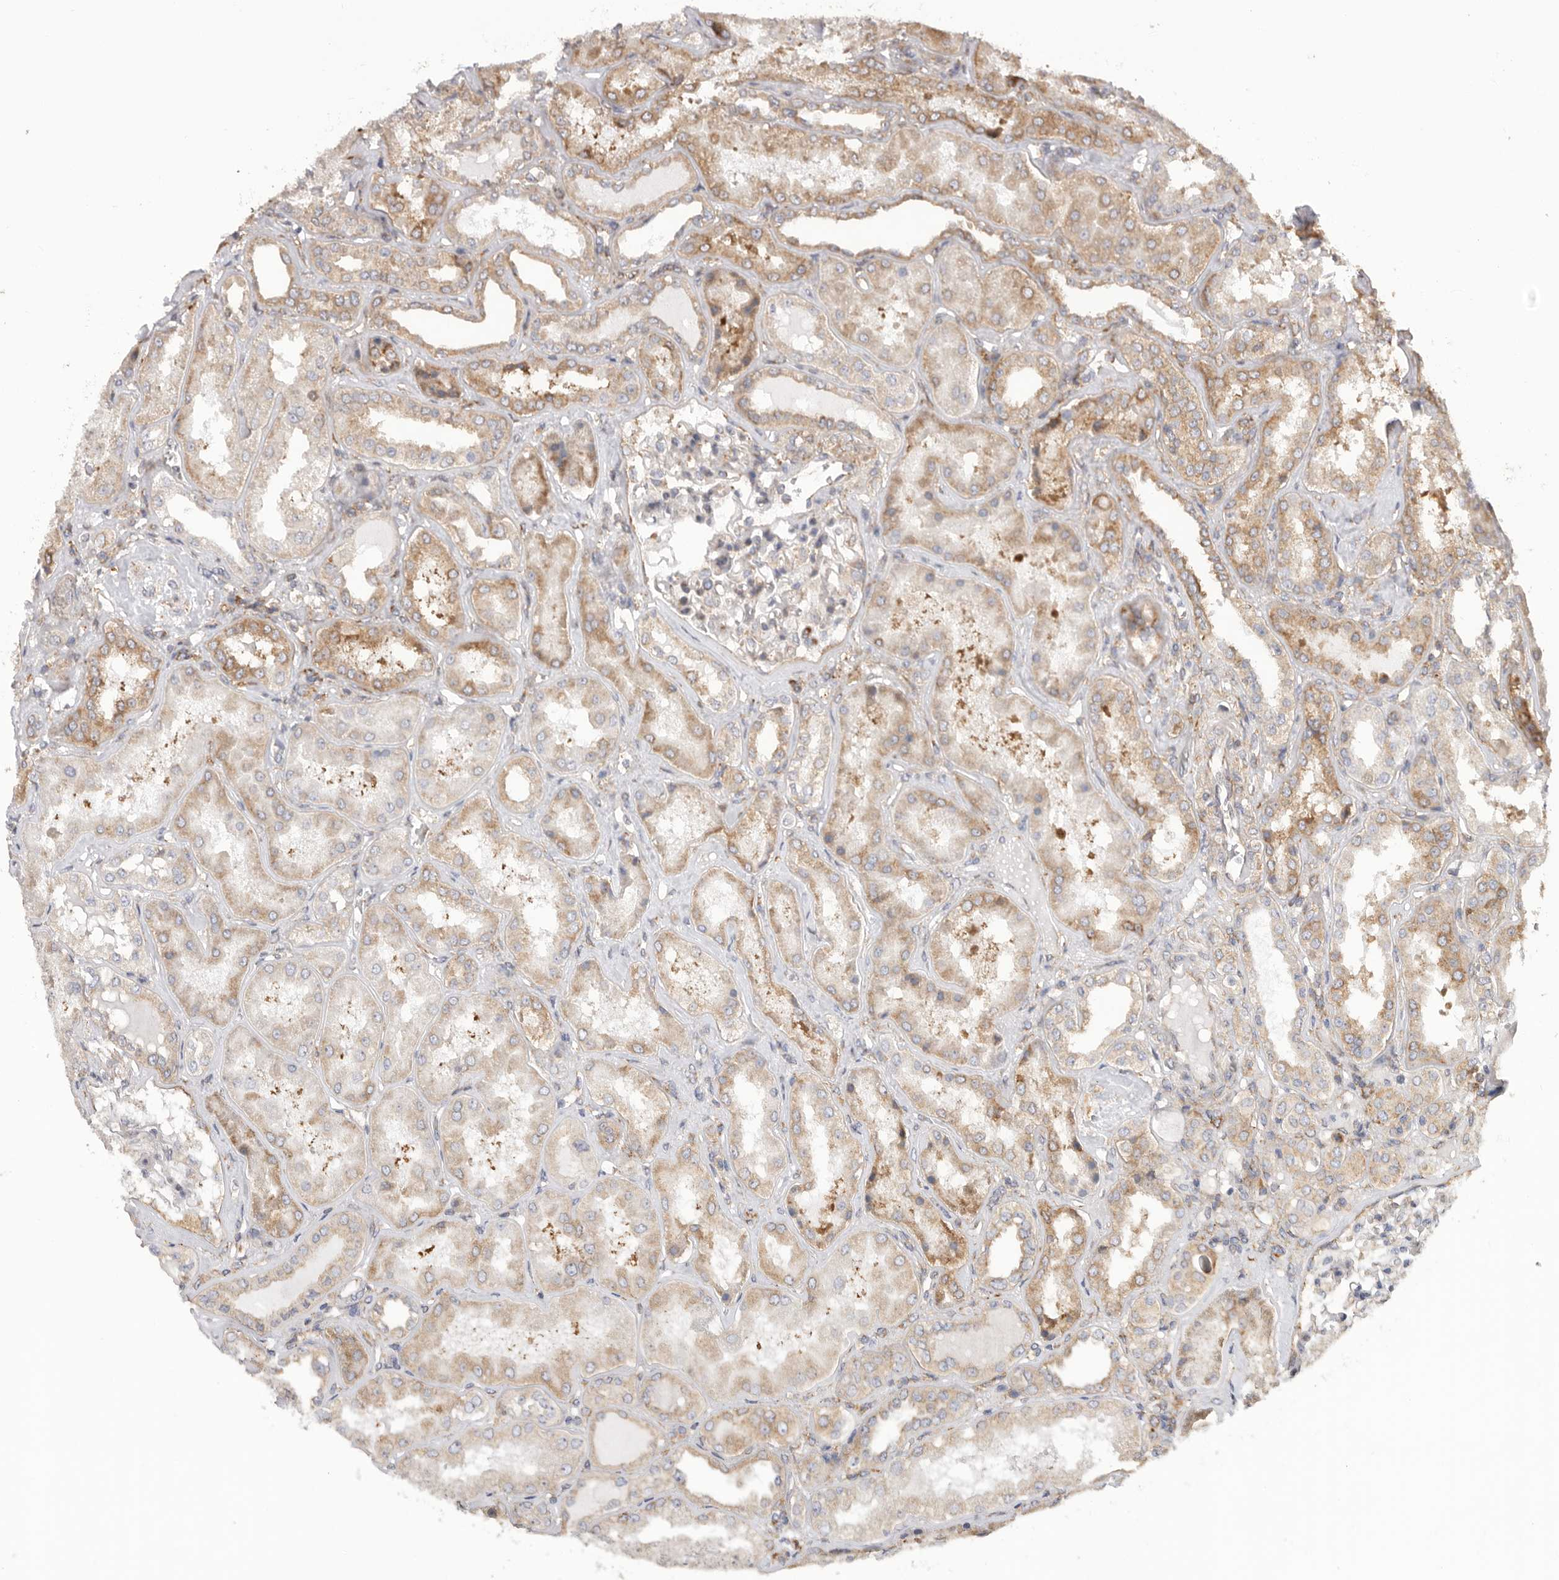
{"staining": {"intensity": "moderate", "quantity": "25%-75%", "location": "cytoplasmic/membranous"}, "tissue": "kidney", "cell_type": "Cells in glomeruli", "image_type": "normal", "snomed": [{"axis": "morphology", "description": "Normal tissue, NOS"}, {"axis": "topography", "description": "Kidney"}], "caption": "A photomicrograph of kidney stained for a protein demonstrates moderate cytoplasmic/membranous brown staining in cells in glomeruli. The staining is performed using DAB (3,3'-diaminobenzidine) brown chromogen to label protein expression. The nuclei are counter-stained blue using hematoxylin.", "gene": "SERBP1", "patient": {"sex": "female", "age": 56}}